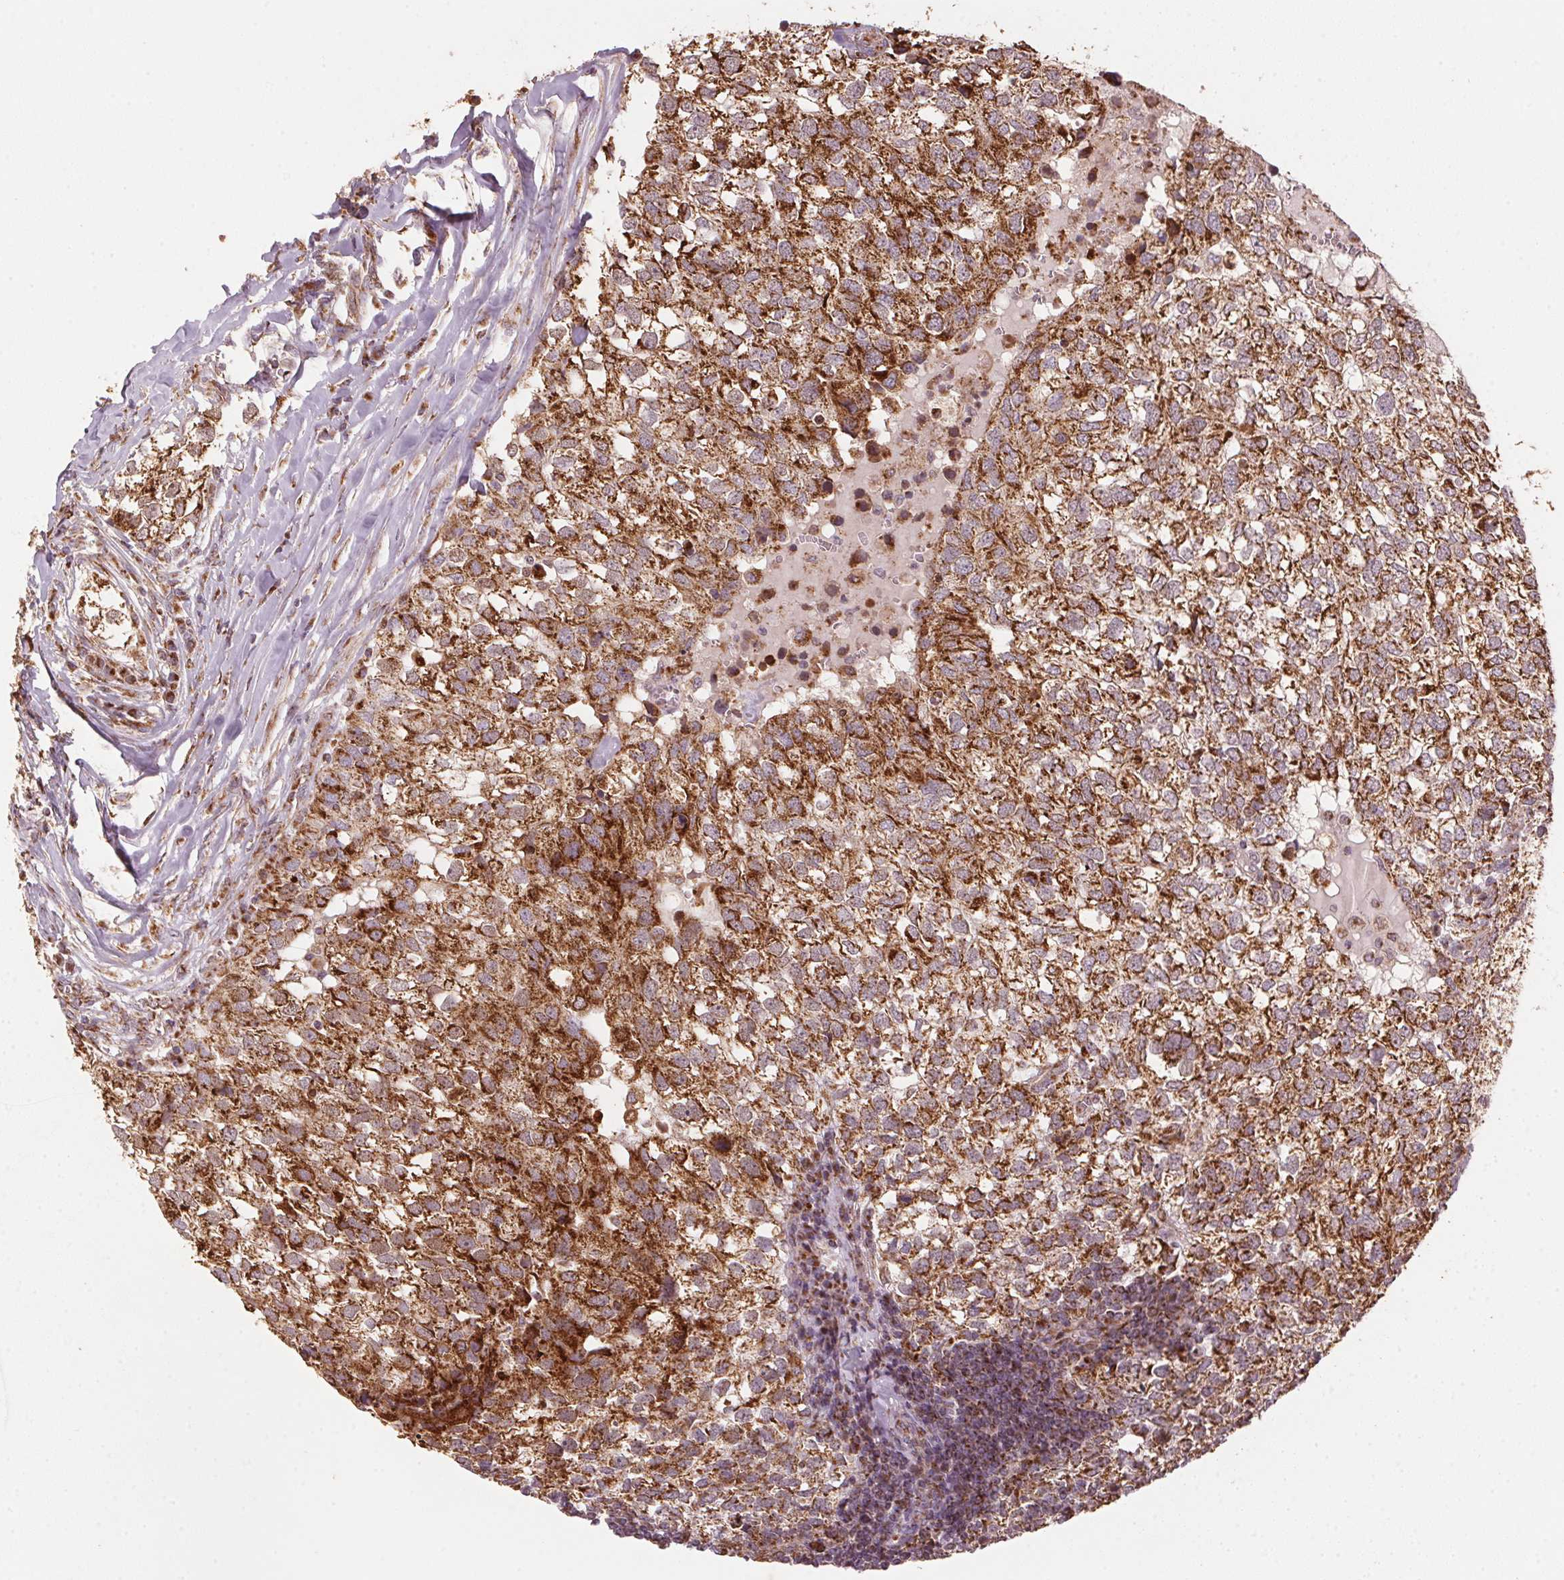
{"staining": {"intensity": "strong", "quantity": ">75%", "location": "cytoplasmic/membranous"}, "tissue": "breast cancer", "cell_type": "Tumor cells", "image_type": "cancer", "snomed": [{"axis": "morphology", "description": "Duct carcinoma"}, {"axis": "topography", "description": "Breast"}], "caption": "Human intraductal carcinoma (breast) stained with a brown dye shows strong cytoplasmic/membranous positive expression in about >75% of tumor cells.", "gene": "TOMM70", "patient": {"sex": "female", "age": 30}}